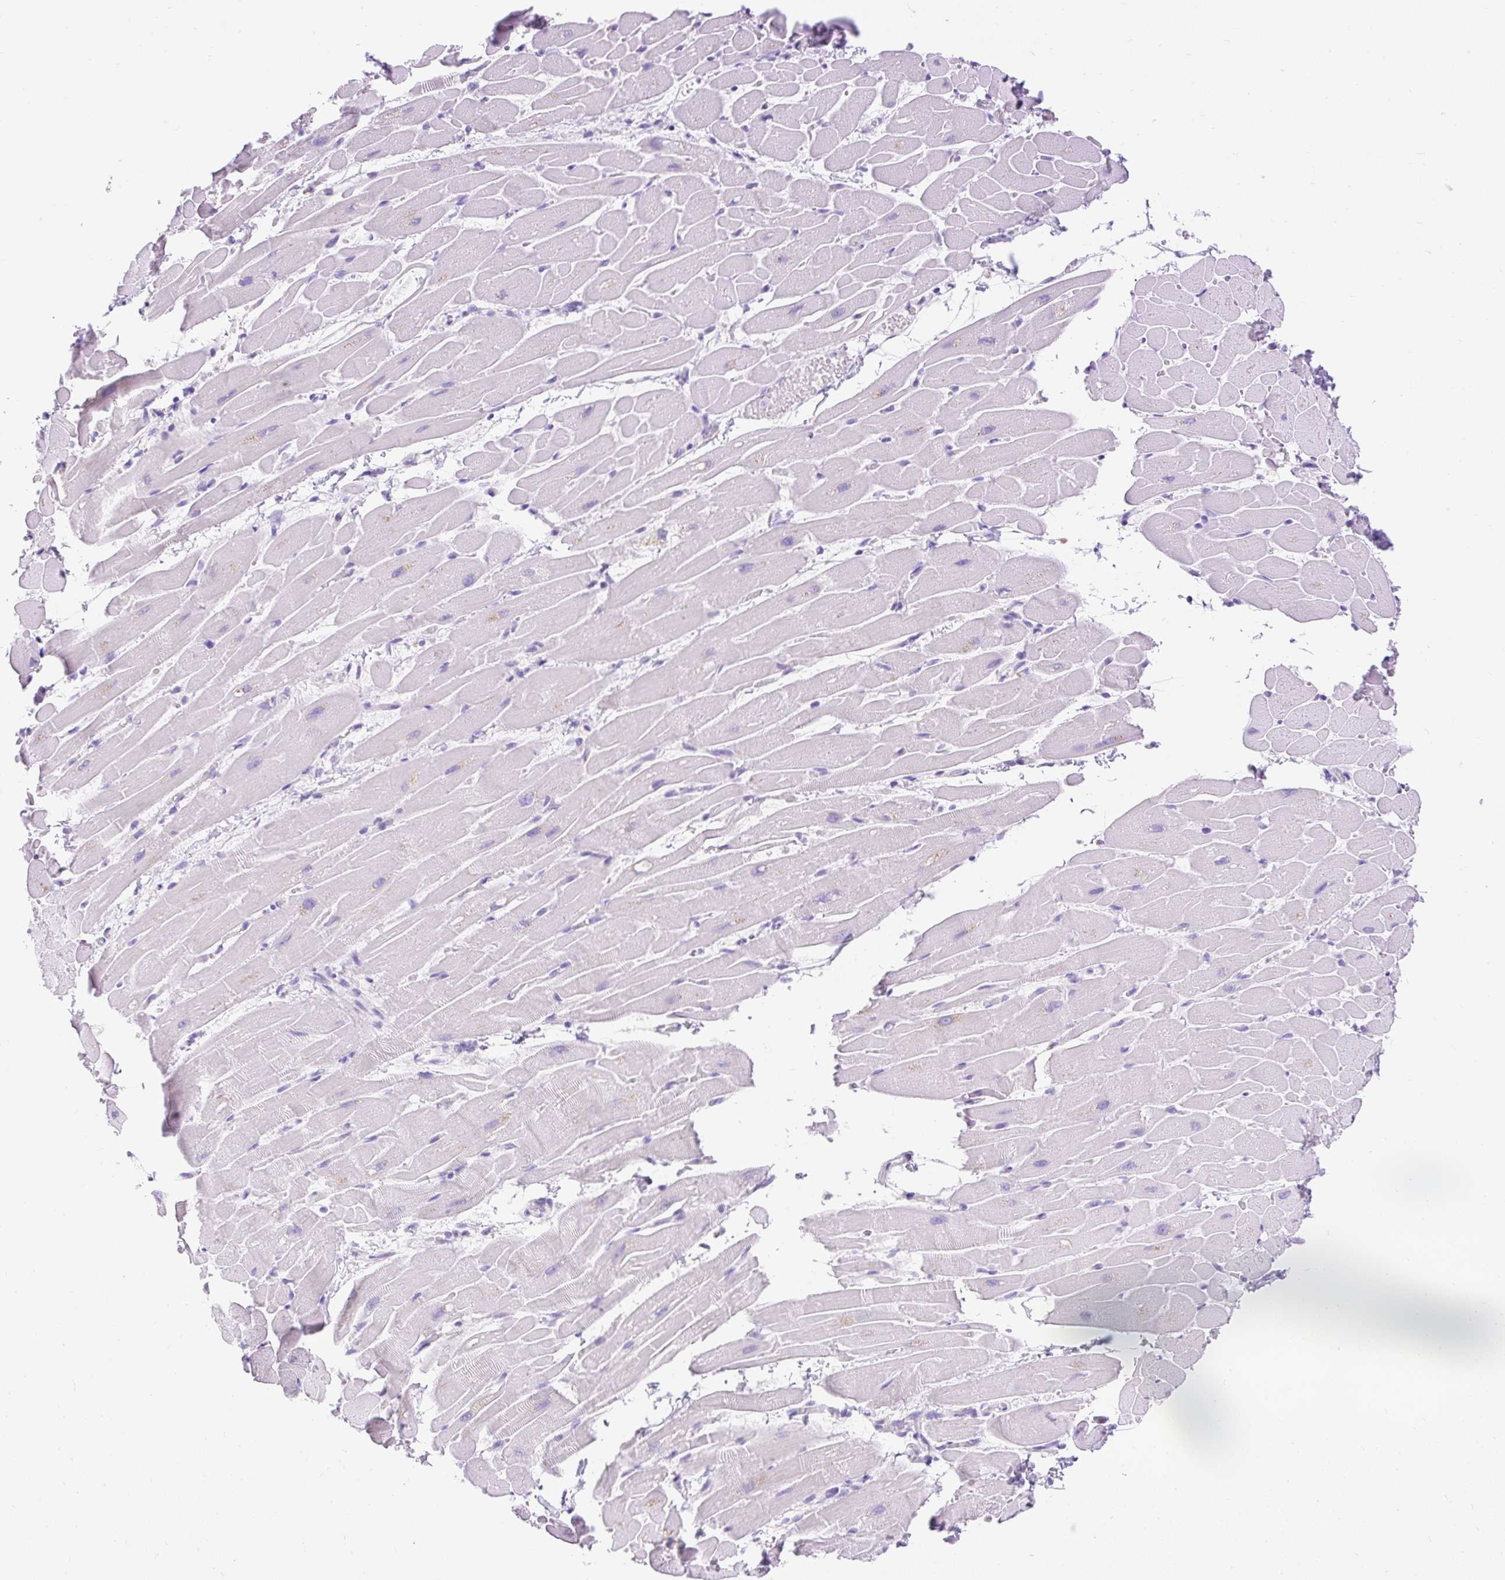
{"staining": {"intensity": "negative", "quantity": "none", "location": "none"}, "tissue": "heart muscle", "cell_type": "Cardiomyocytes", "image_type": "normal", "snomed": [{"axis": "morphology", "description": "Normal tissue, NOS"}, {"axis": "topography", "description": "Heart"}], "caption": "Cardiomyocytes show no significant protein positivity in unremarkable heart muscle. The staining is performed using DAB brown chromogen with nuclei counter-stained in using hematoxylin.", "gene": "HEXB", "patient": {"sex": "male", "age": 37}}